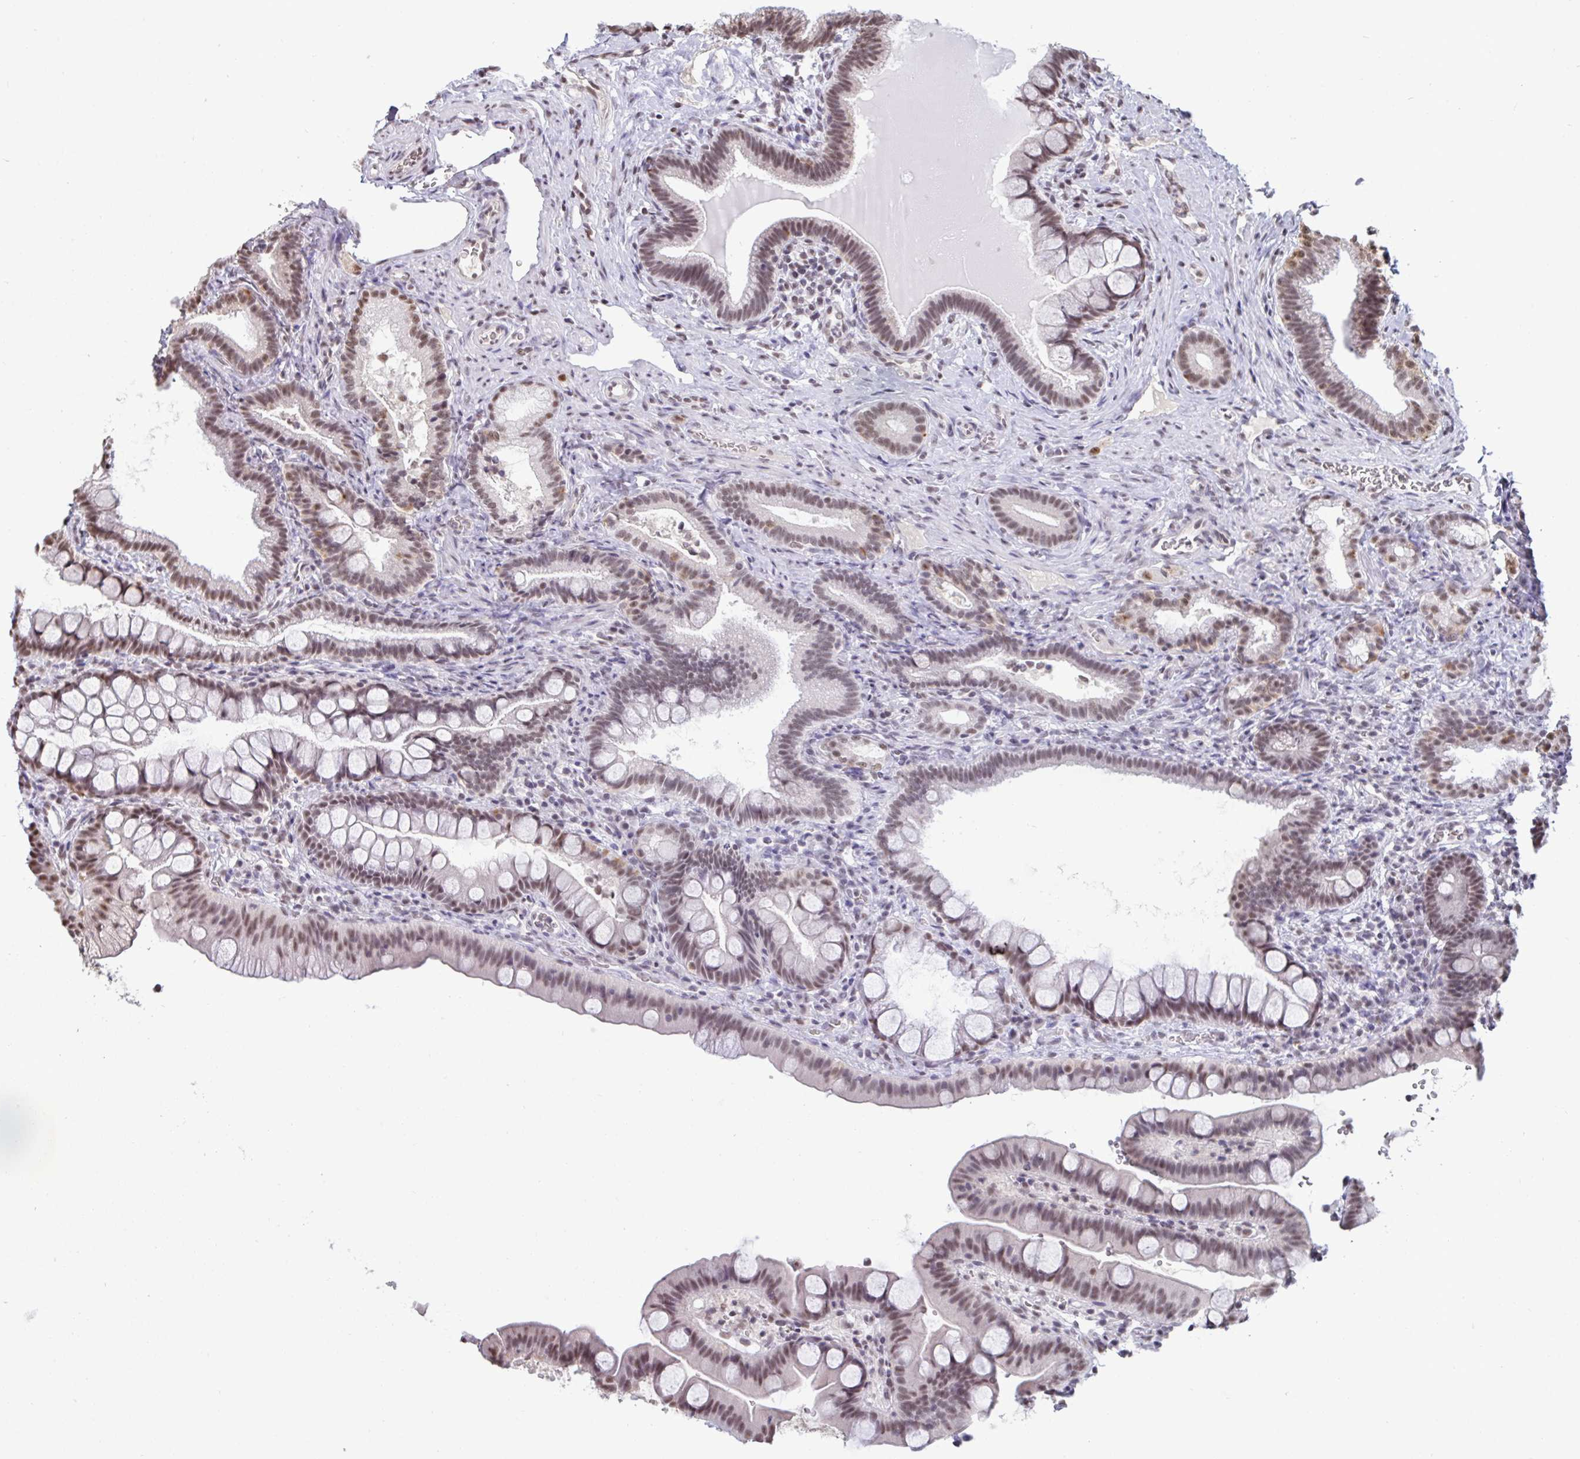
{"staining": {"intensity": "moderate", "quantity": ">75%", "location": "nuclear"}, "tissue": "duodenum", "cell_type": "Glandular cells", "image_type": "normal", "snomed": [{"axis": "morphology", "description": "Normal tissue, NOS"}, {"axis": "topography", "description": "Duodenum"}], "caption": "IHC staining of normal duodenum, which displays medium levels of moderate nuclear staining in about >75% of glandular cells indicating moderate nuclear protein positivity. The staining was performed using DAB (3,3'-diaminobenzidine) (brown) for protein detection and nuclei were counterstained in hematoxylin (blue).", "gene": "PUF60", "patient": {"sex": "male", "age": 59}}